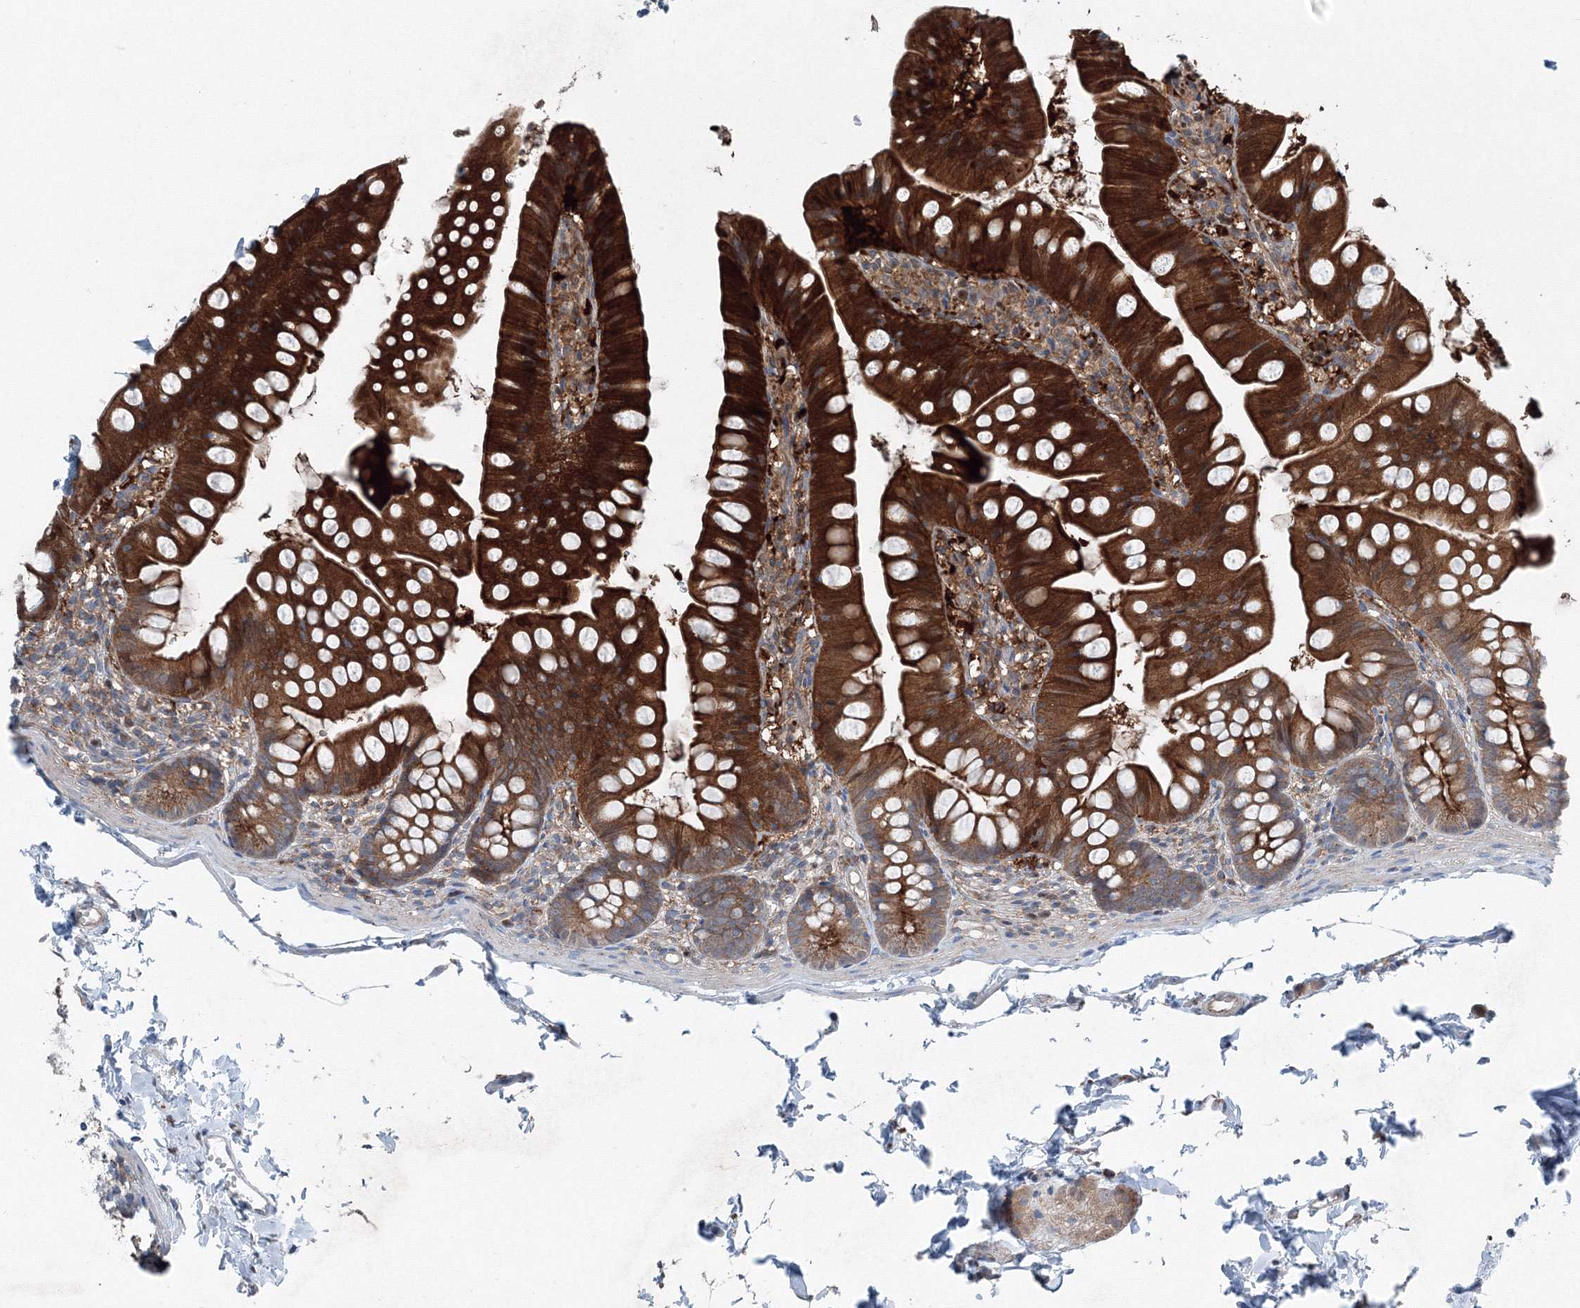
{"staining": {"intensity": "strong", "quantity": ">75%", "location": "cytoplasmic/membranous"}, "tissue": "small intestine", "cell_type": "Glandular cells", "image_type": "normal", "snomed": [{"axis": "morphology", "description": "Normal tissue, NOS"}, {"axis": "topography", "description": "Small intestine"}], "caption": "Small intestine stained with DAB (3,3'-diaminobenzidine) immunohistochemistry (IHC) demonstrates high levels of strong cytoplasmic/membranous positivity in about >75% of glandular cells. (Stains: DAB (3,3'-diaminobenzidine) in brown, nuclei in blue, Microscopy: brightfield microscopy at high magnification).", "gene": "TPRKB", "patient": {"sex": "male", "age": 7}}